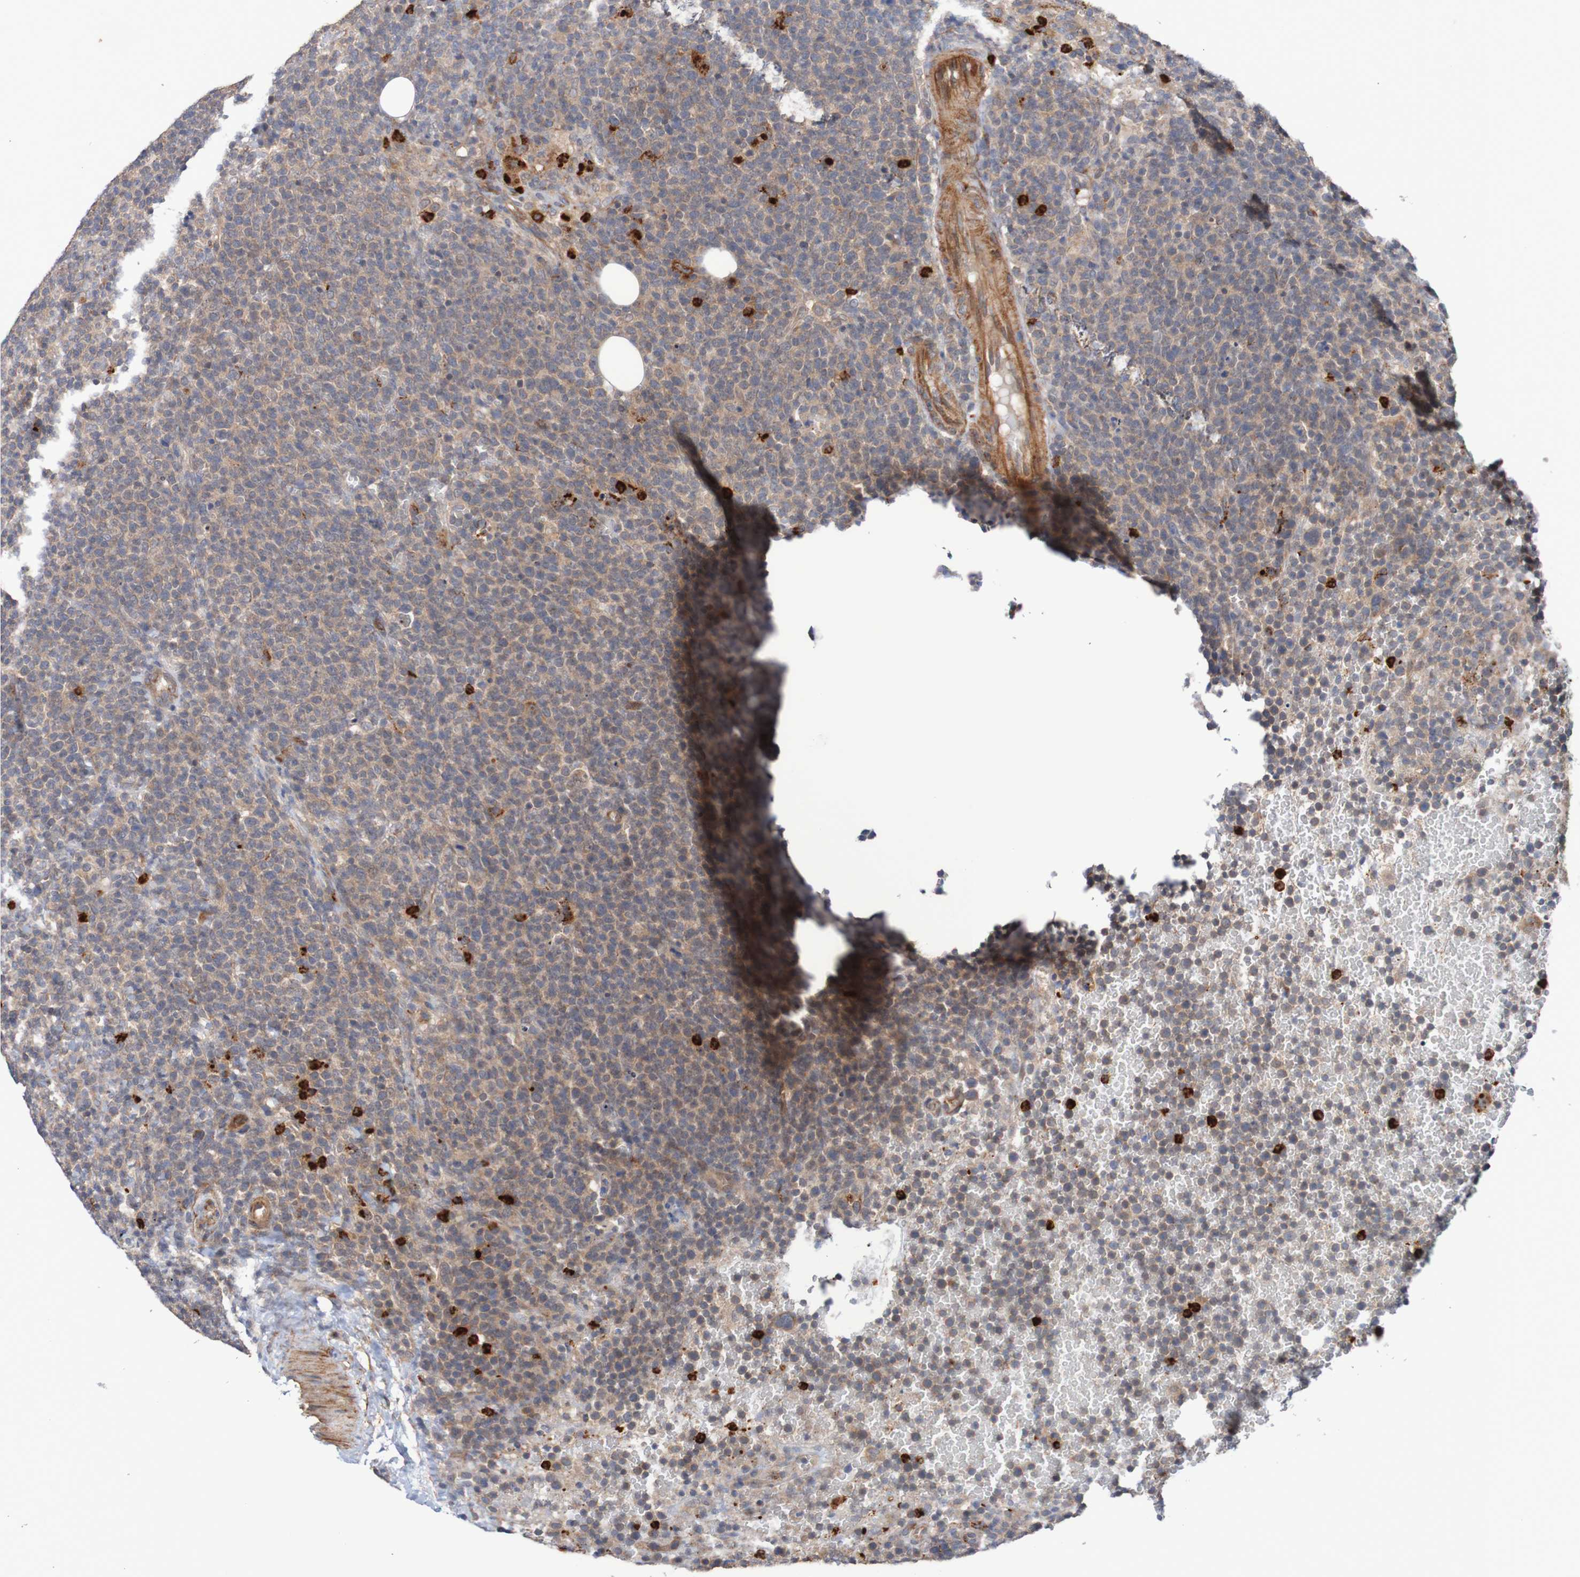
{"staining": {"intensity": "weak", "quantity": ">75%", "location": "cytoplasmic/membranous"}, "tissue": "lymphoma", "cell_type": "Tumor cells", "image_type": "cancer", "snomed": [{"axis": "morphology", "description": "Malignant lymphoma, non-Hodgkin's type, High grade"}, {"axis": "topography", "description": "Lymph node"}], "caption": "This micrograph shows immunohistochemistry (IHC) staining of human malignant lymphoma, non-Hodgkin's type (high-grade), with low weak cytoplasmic/membranous expression in about >75% of tumor cells.", "gene": "ST8SIA6", "patient": {"sex": "male", "age": 61}}